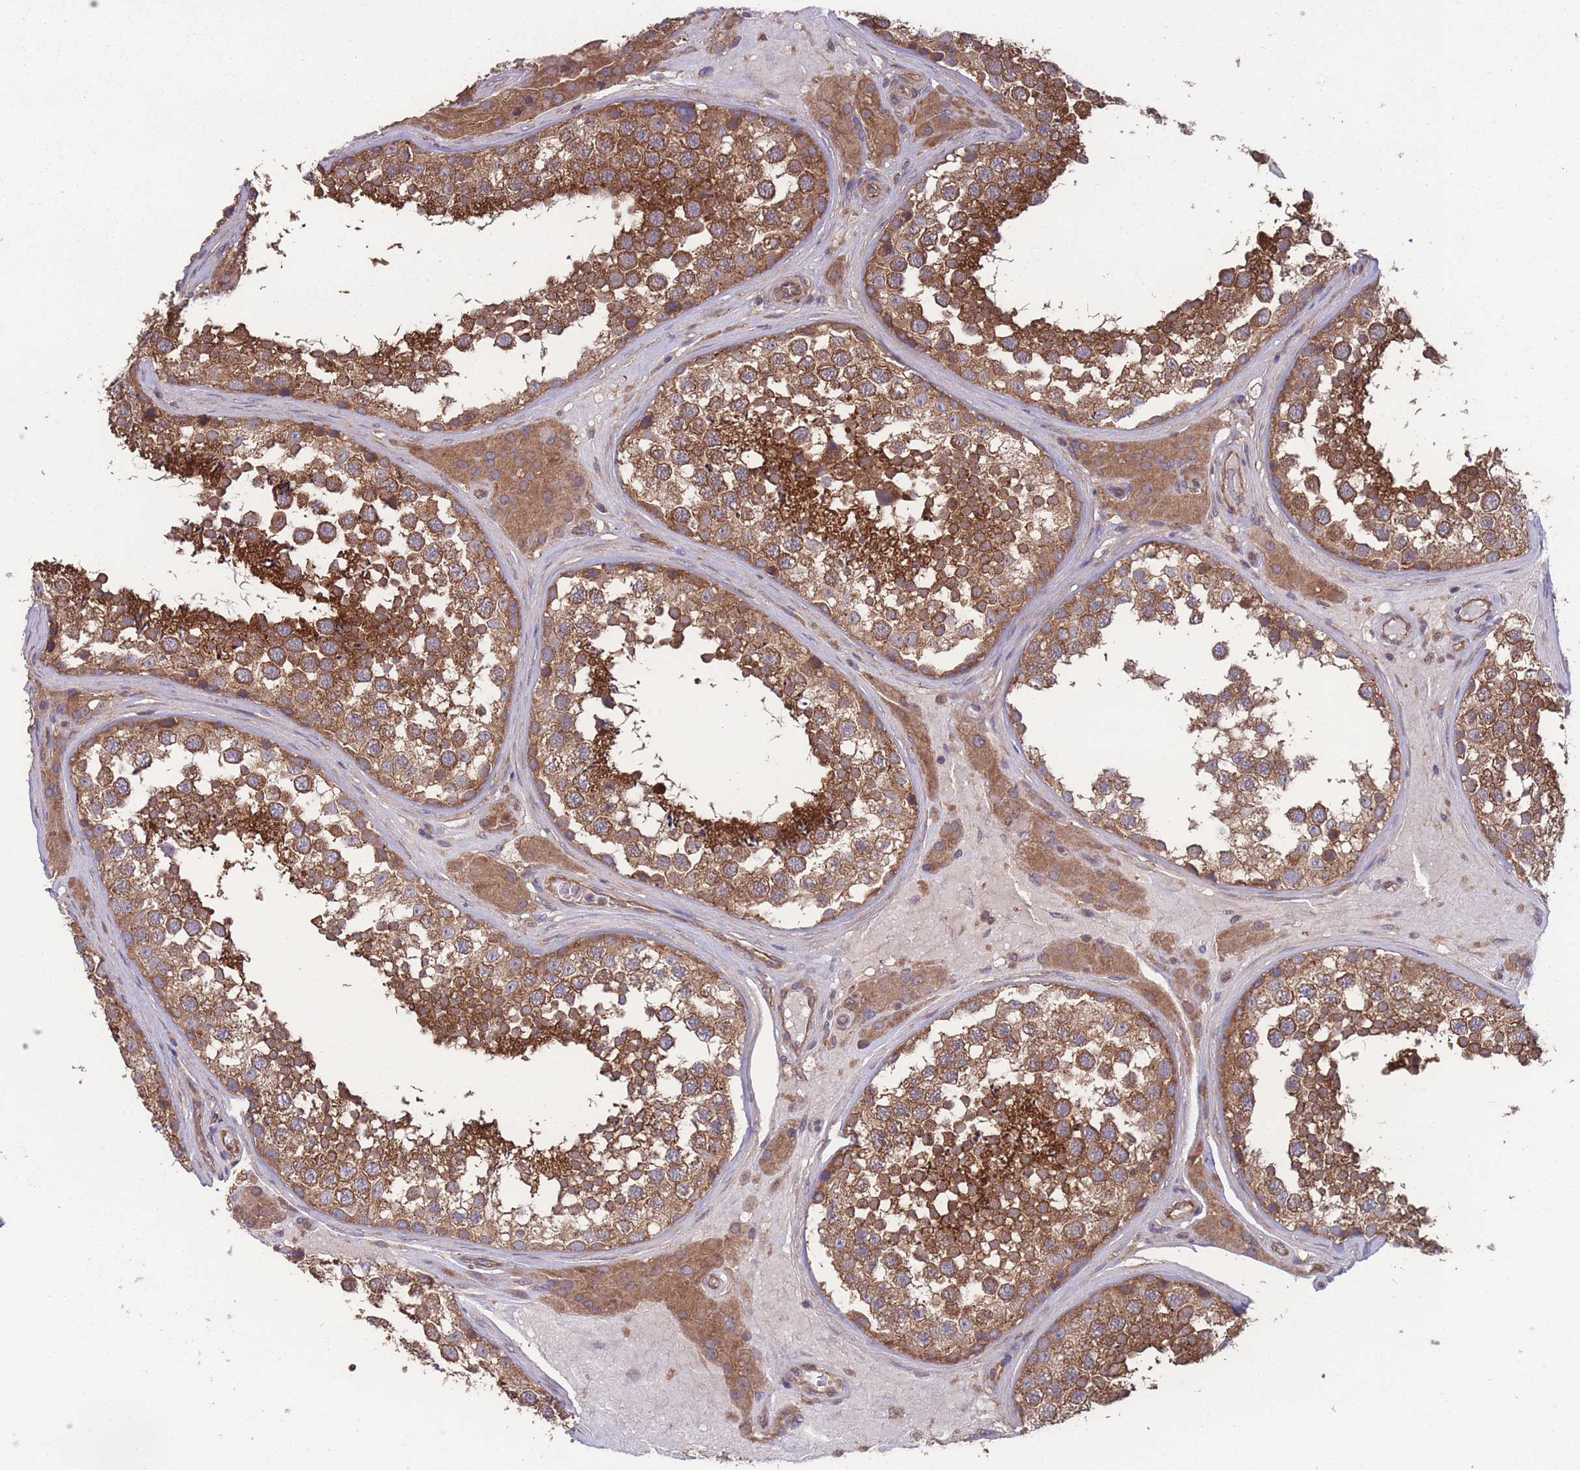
{"staining": {"intensity": "strong", "quantity": ">75%", "location": "cytoplasmic/membranous"}, "tissue": "testis", "cell_type": "Cells in seminiferous ducts", "image_type": "normal", "snomed": [{"axis": "morphology", "description": "Normal tissue, NOS"}, {"axis": "topography", "description": "Testis"}], "caption": "A brown stain highlights strong cytoplasmic/membranous staining of a protein in cells in seminiferous ducts of normal human testis.", "gene": "ZPR1", "patient": {"sex": "male", "age": 46}}